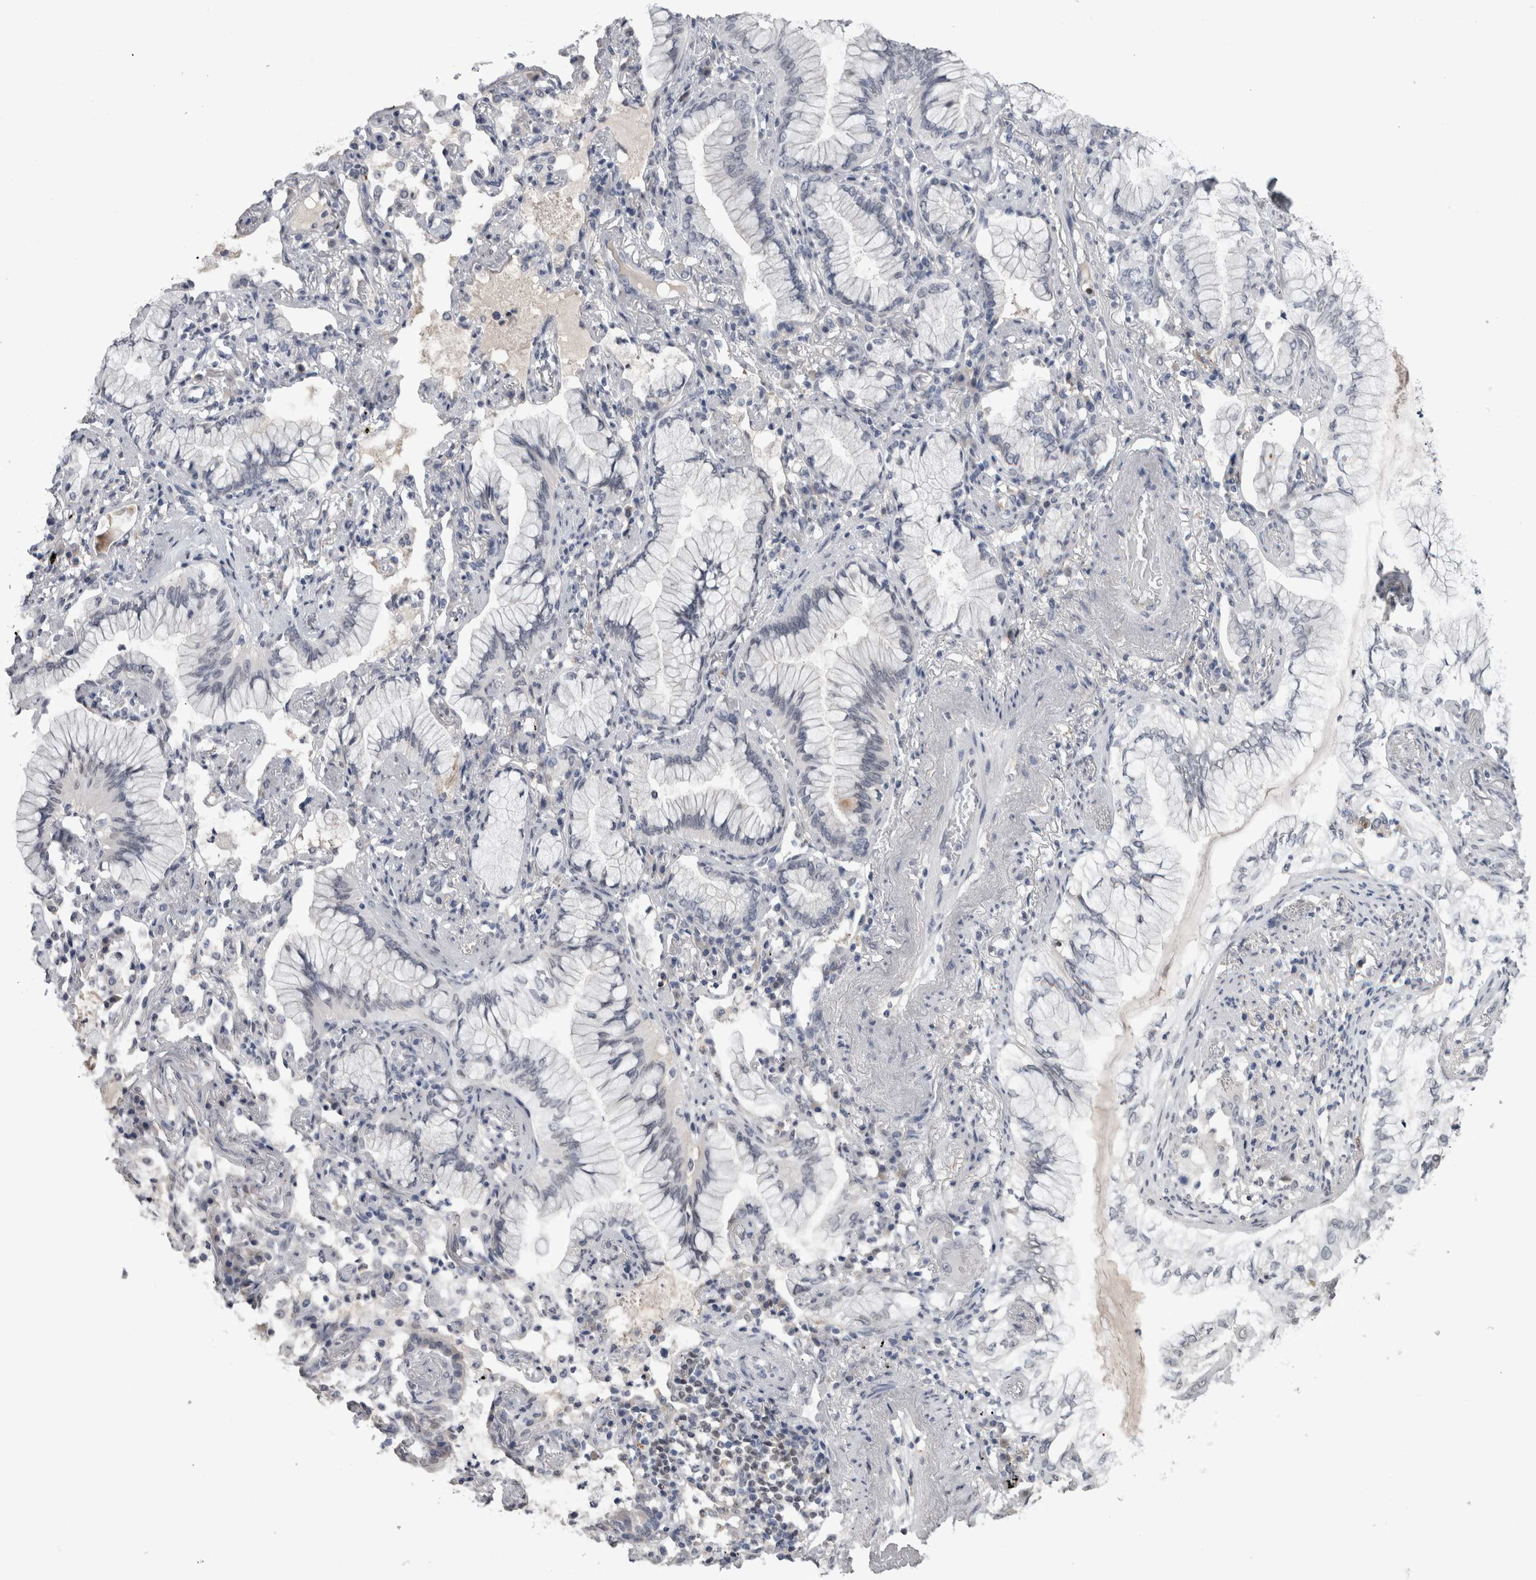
{"staining": {"intensity": "negative", "quantity": "none", "location": "none"}, "tissue": "lung cancer", "cell_type": "Tumor cells", "image_type": "cancer", "snomed": [{"axis": "morphology", "description": "Adenocarcinoma, NOS"}, {"axis": "topography", "description": "Lung"}], "caption": "Immunohistochemistry (IHC) photomicrograph of neoplastic tissue: human lung cancer (adenocarcinoma) stained with DAB (3,3'-diaminobenzidine) displays no significant protein staining in tumor cells.", "gene": "PAX5", "patient": {"sex": "female", "age": 70}}